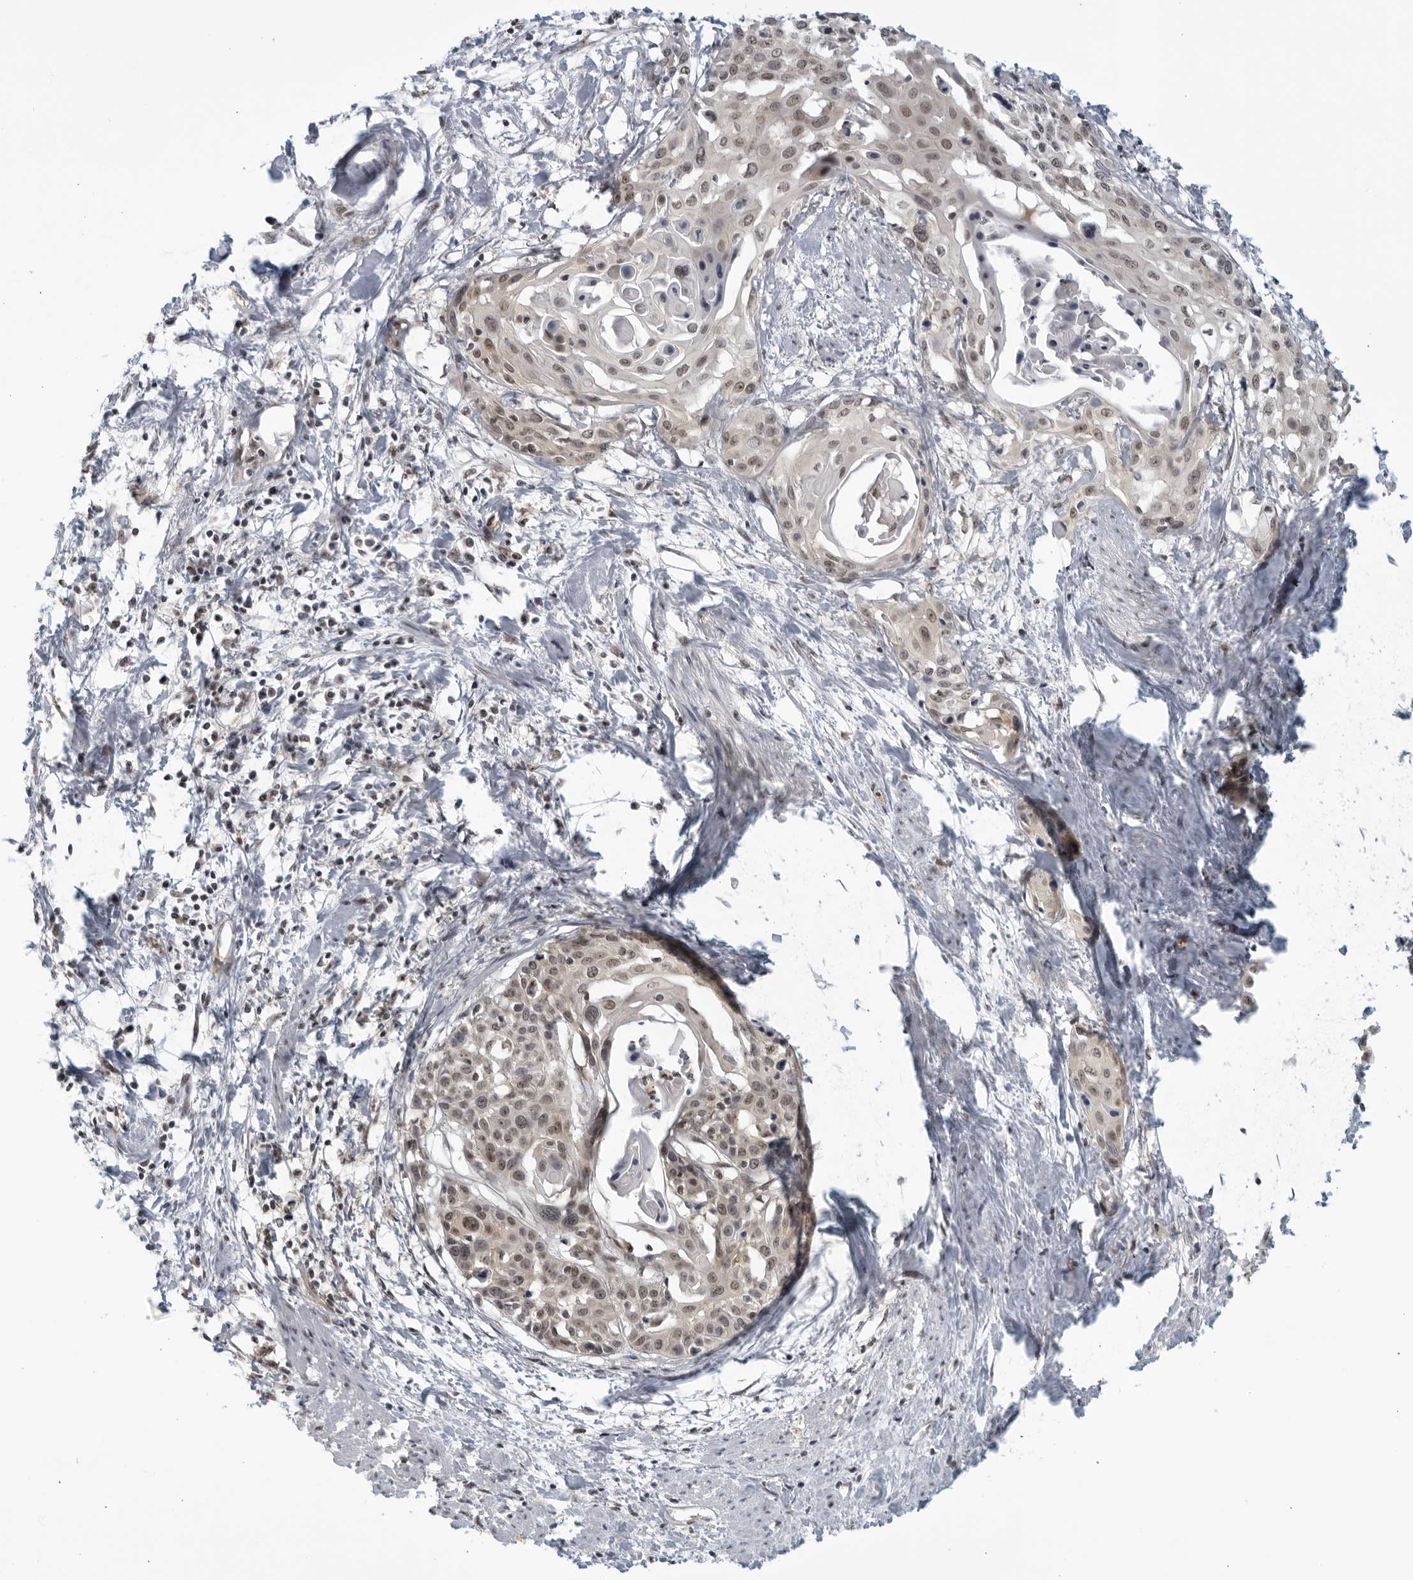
{"staining": {"intensity": "moderate", "quantity": ">75%", "location": "nuclear"}, "tissue": "cervical cancer", "cell_type": "Tumor cells", "image_type": "cancer", "snomed": [{"axis": "morphology", "description": "Squamous cell carcinoma, NOS"}, {"axis": "topography", "description": "Cervix"}], "caption": "Approximately >75% of tumor cells in cervical squamous cell carcinoma display moderate nuclear protein positivity as visualized by brown immunohistochemical staining.", "gene": "CC2D1B", "patient": {"sex": "female", "age": 57}}